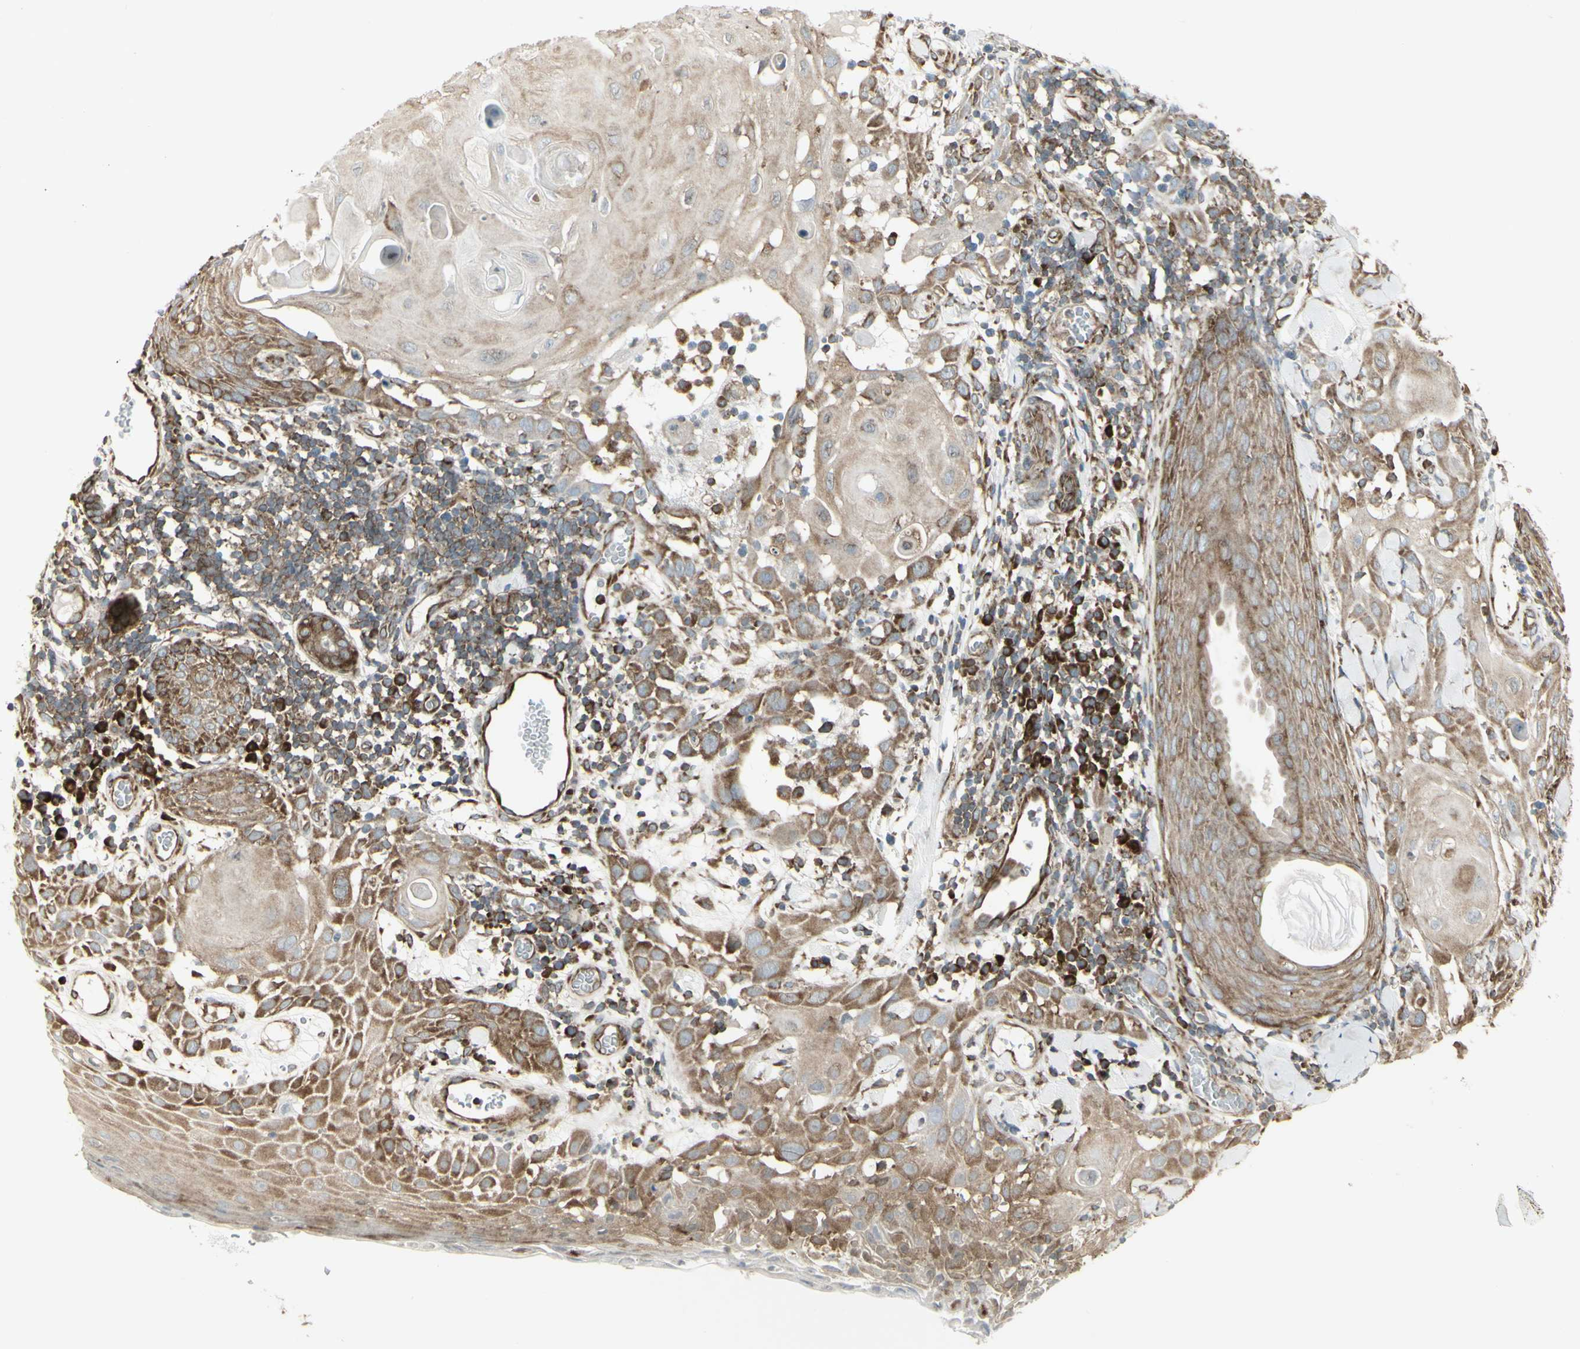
{"staining": {"intensity": "weak", "quantity": ">75%", "location": "cytoplasmic/membranous"}, "tissue": "skin cancer", "cell_type": "Tumor cells", "image_type": "cancer", "snomed": [{"axis": "morphology", "description": "Squamous cell carcinoma, NOS"}, {"axis": "topography", "description": "Skin"}], "caption": "A high-resolution histopathology image shows immunohistochemistry staining of squamous cell carcinoma (skin), which reveals weak cytoplasmic/membranous staining in about >75% of tumor cells. (DAB (3,3'-diaminobenzidine) = brown stain, brightfield microscopy at high magnification).", "gene": "FKBP3", "patient": {"sex": "male", "age": 24}}